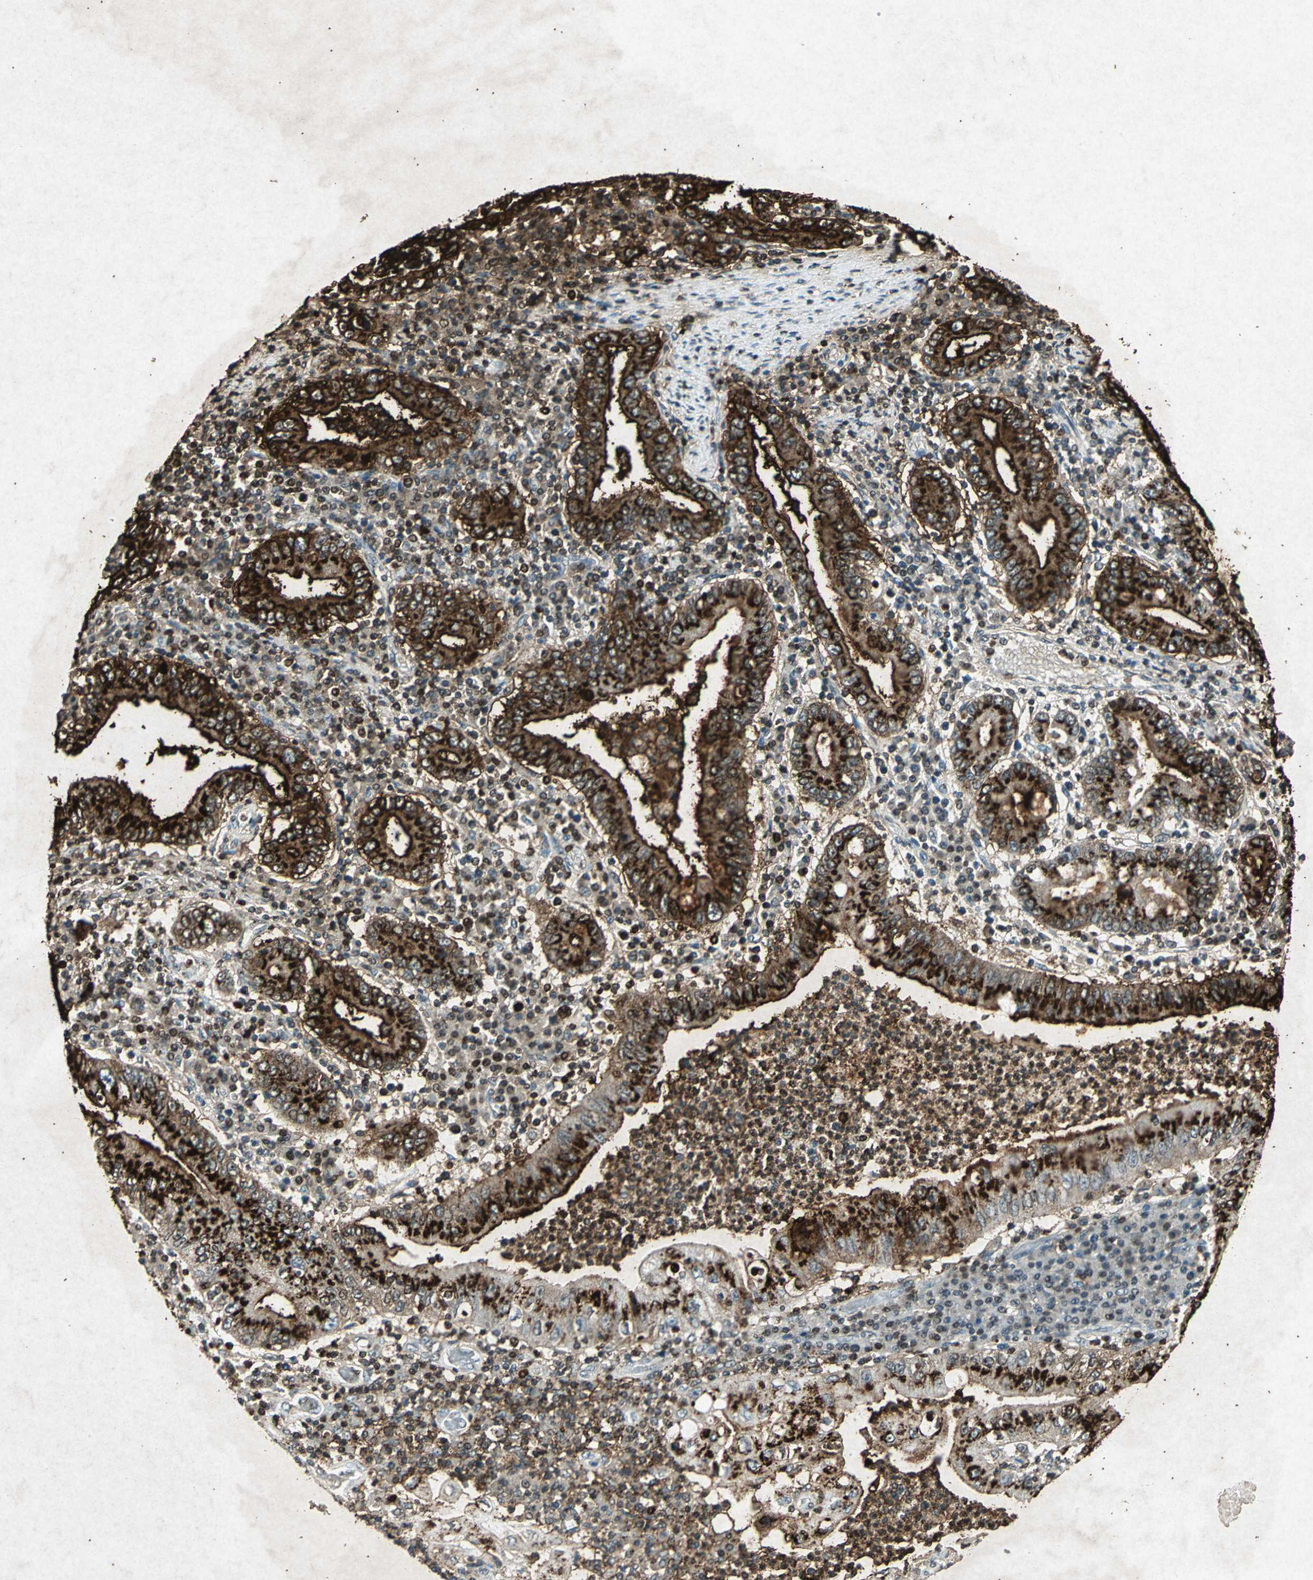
{"staining": {"intensity": "strong", "quantity": ">75%", "location": "cytoplasmic/membranous"}, "tissue": "stomach cancer", "cell_type": "Tumor cells", "image_type": "cancer", "snomed": [{"axis": "morphology", "description": "Normal tissue, NOS"}, {"axis": "morphology", "description": "Adenocarcinoma, NOS"}, {"axis": "topography", "description": "Esophagus"}, {"axis": "topography", "description": "Stomach, upper"}, {"axis": "topography", "description": "Peripheral nerve tissue"}], "caption": "An image of stomach cancer (adenocarcinoma) stained for a protein displays strong cytoplasmic/membranous brown staining in tumor cells. Using DAB (brown) and hematoxylin (blue) stains, captured at high magnification using brightfield microscopy.", "gene": "PSEN1", "patient": {"sex": "male", "age": 62}}